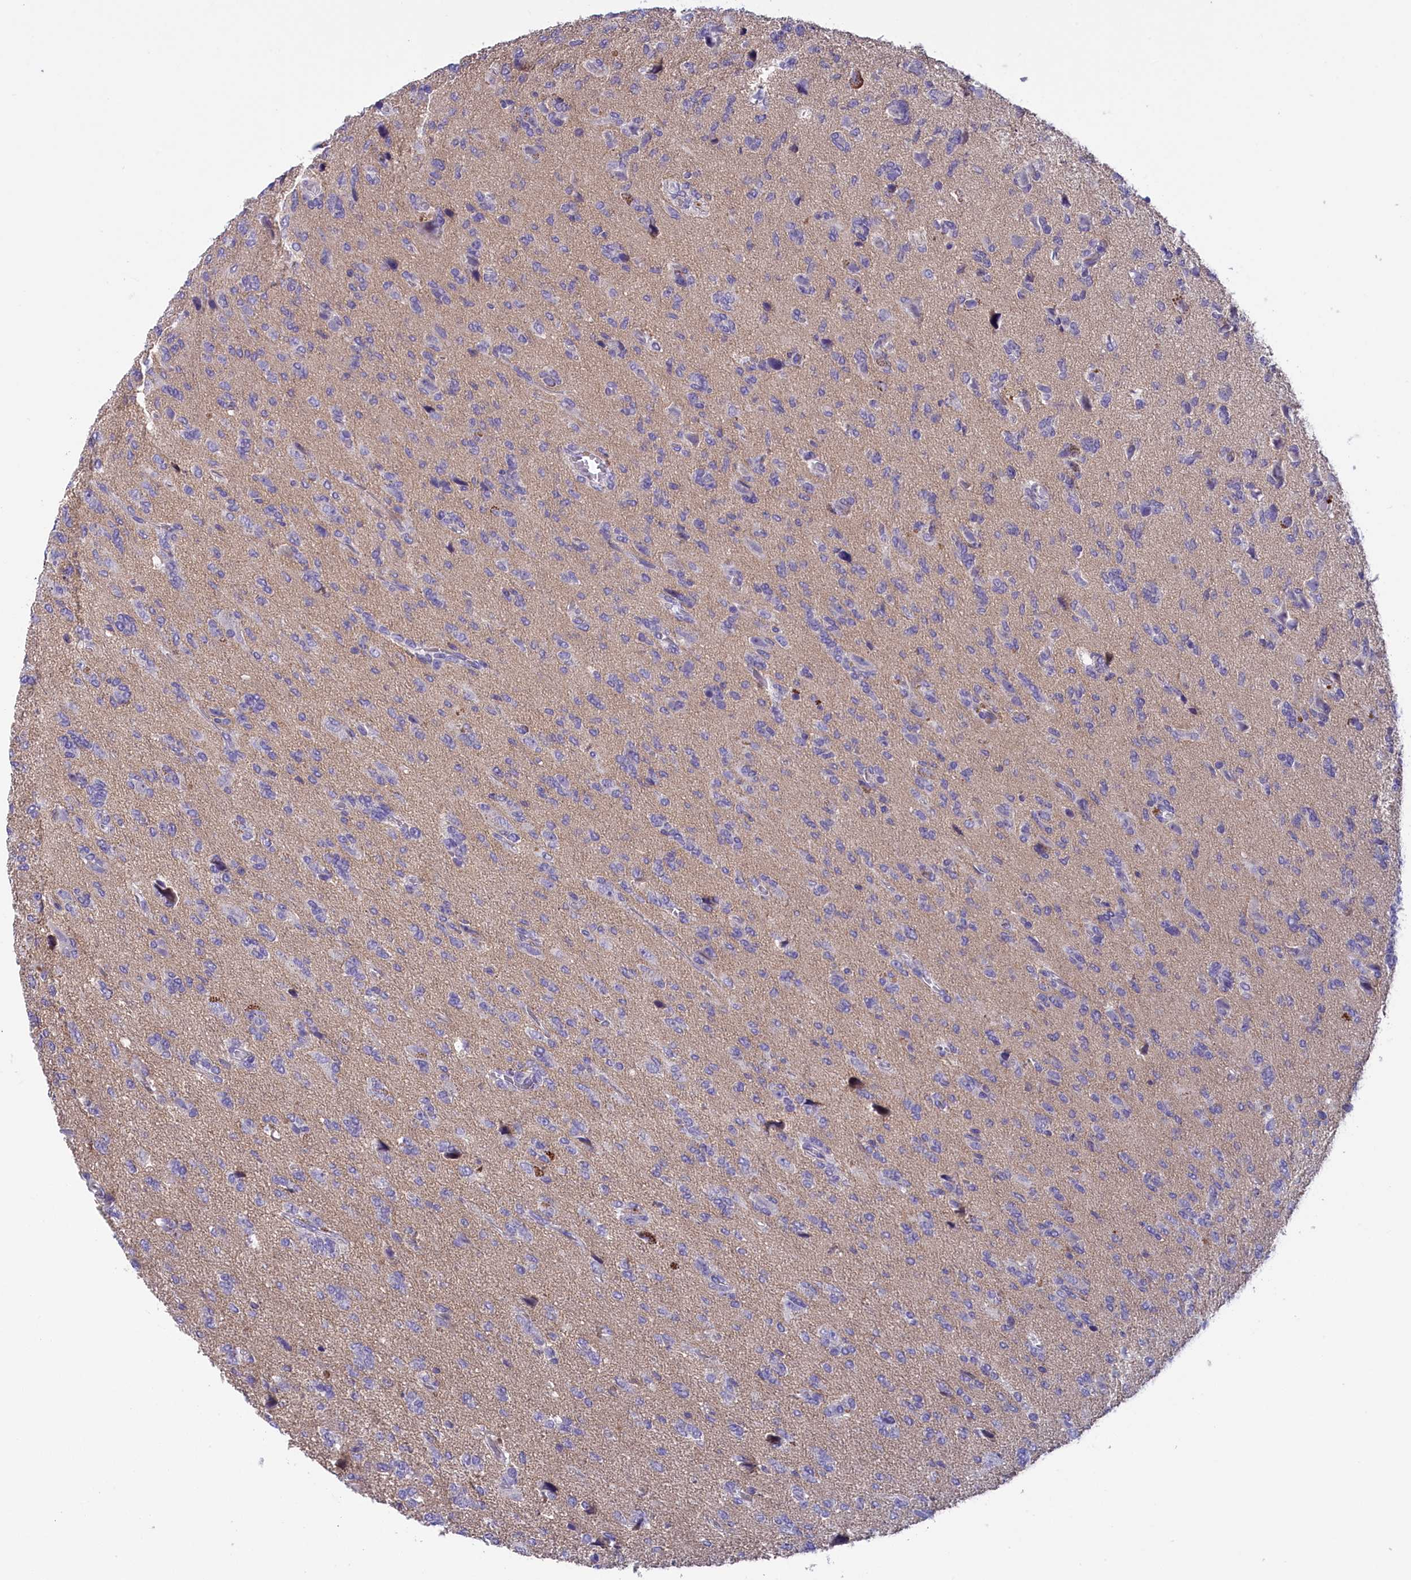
{"staining": {"intensity": "negative", "quantity": "none", "location": "none"}, "tissue": "glioma", "cell_type": "Tumor cells", "image_type": "cancer", "snomed": [{"axis": "morphology", "description": "Glioma, malignant, High grade"}, {"axis": "topography", "description": "Brain"}], "caption": "A high-resolution photomicrograph shows immunohistochemistry staining of glioma, which displays no significant positivity in tumor cells.", "gene": "STYX", "patient": {"sex": "female", "age": 59}}